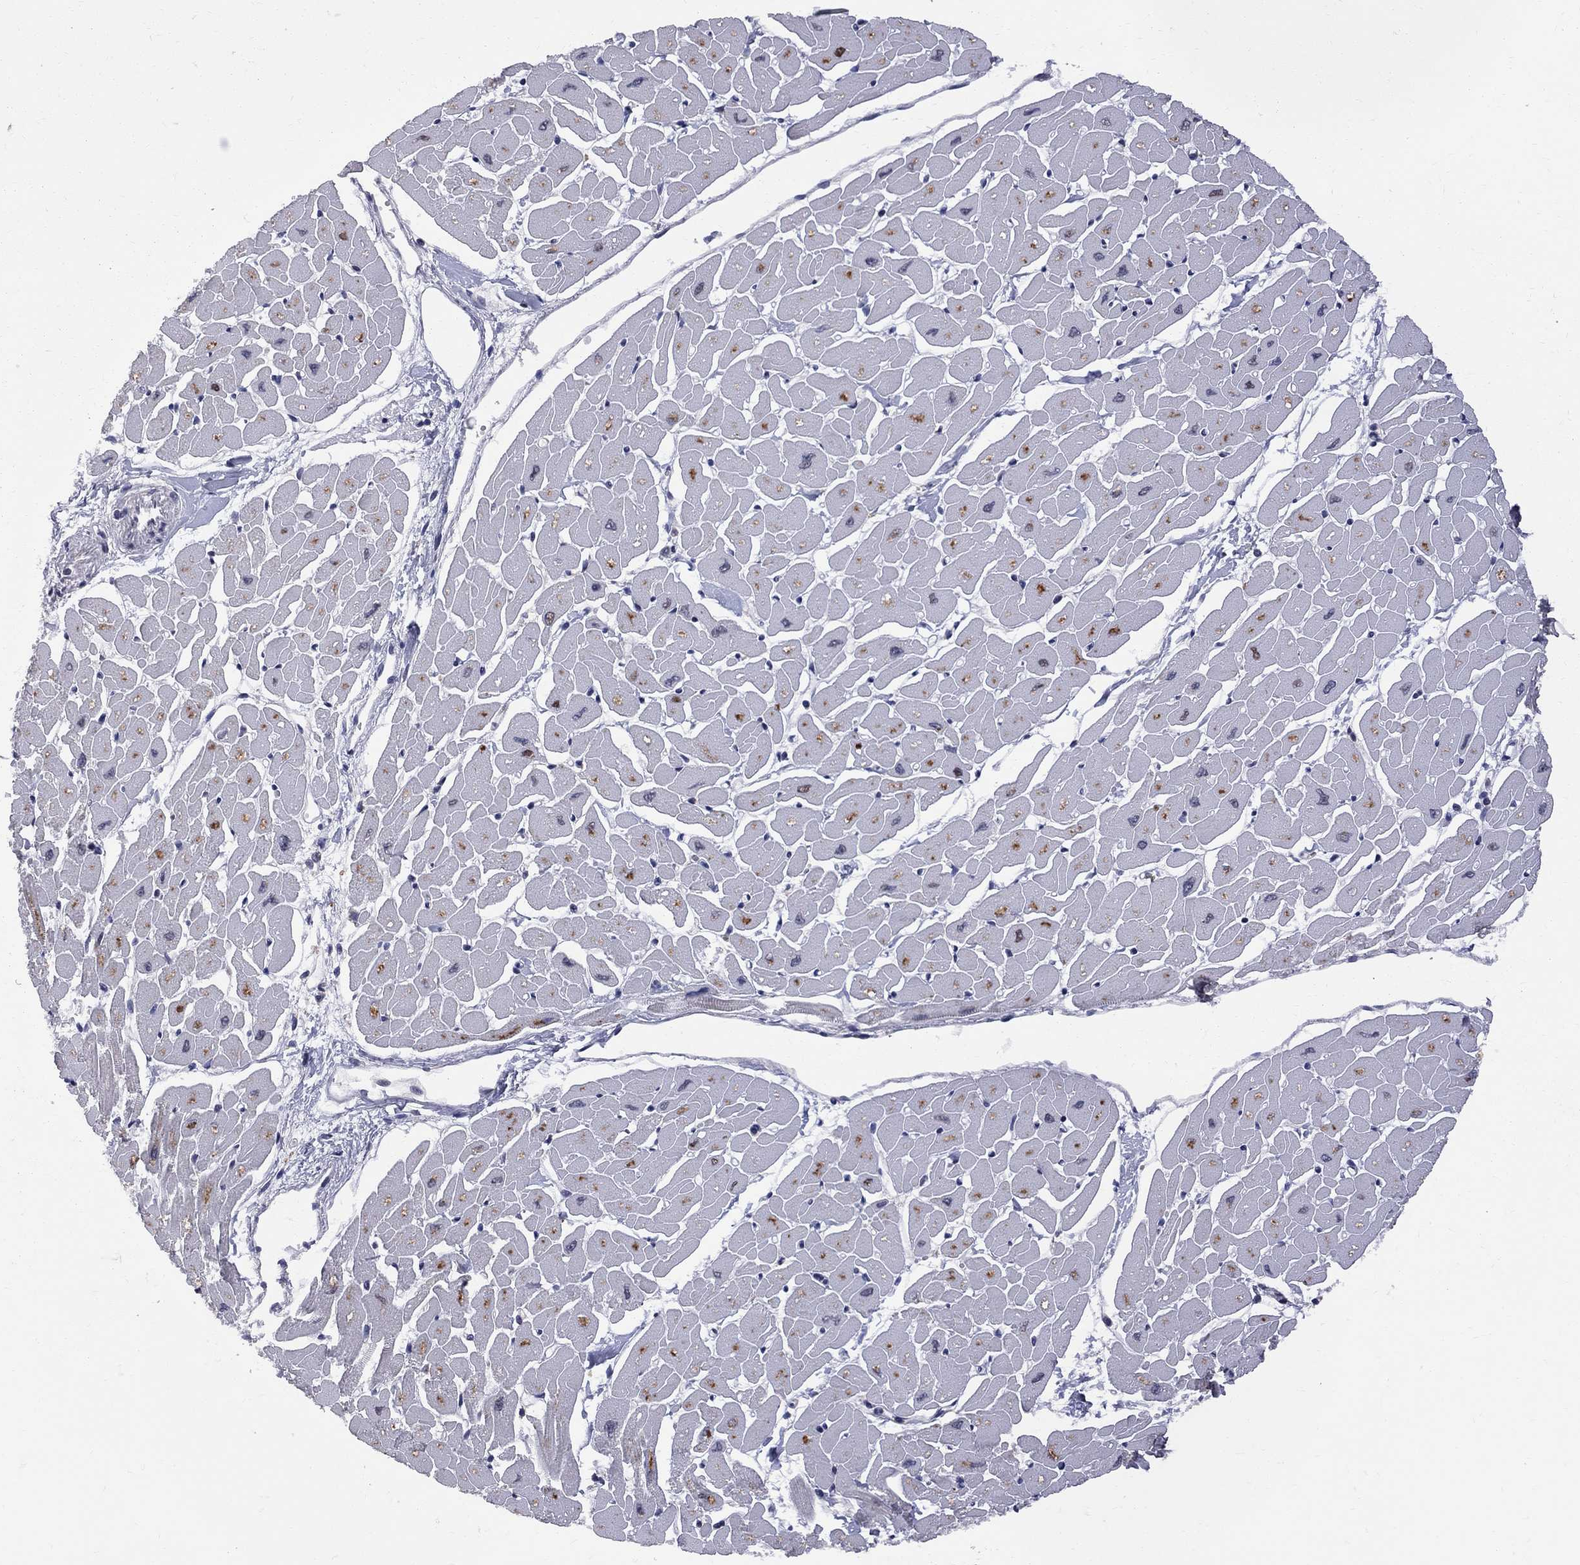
{"staining": {"intensity": "negative", "quantity": "none", "location": "none"}, "tissue": "heart muscle", "cell_type": "Cardiomyocytes", "image_type": "normal", "snomed": [{"axis": "morphology", "description": "Normal tissue, NOS"}, {"axis": "topography", "description": "Heart"}], "caption": "The immunohistochemistry image has no significant staining in cardiomyocytes of heart muscle.", "gene": "CNOT11", "patient": {"sex": "male", "age": 57}}